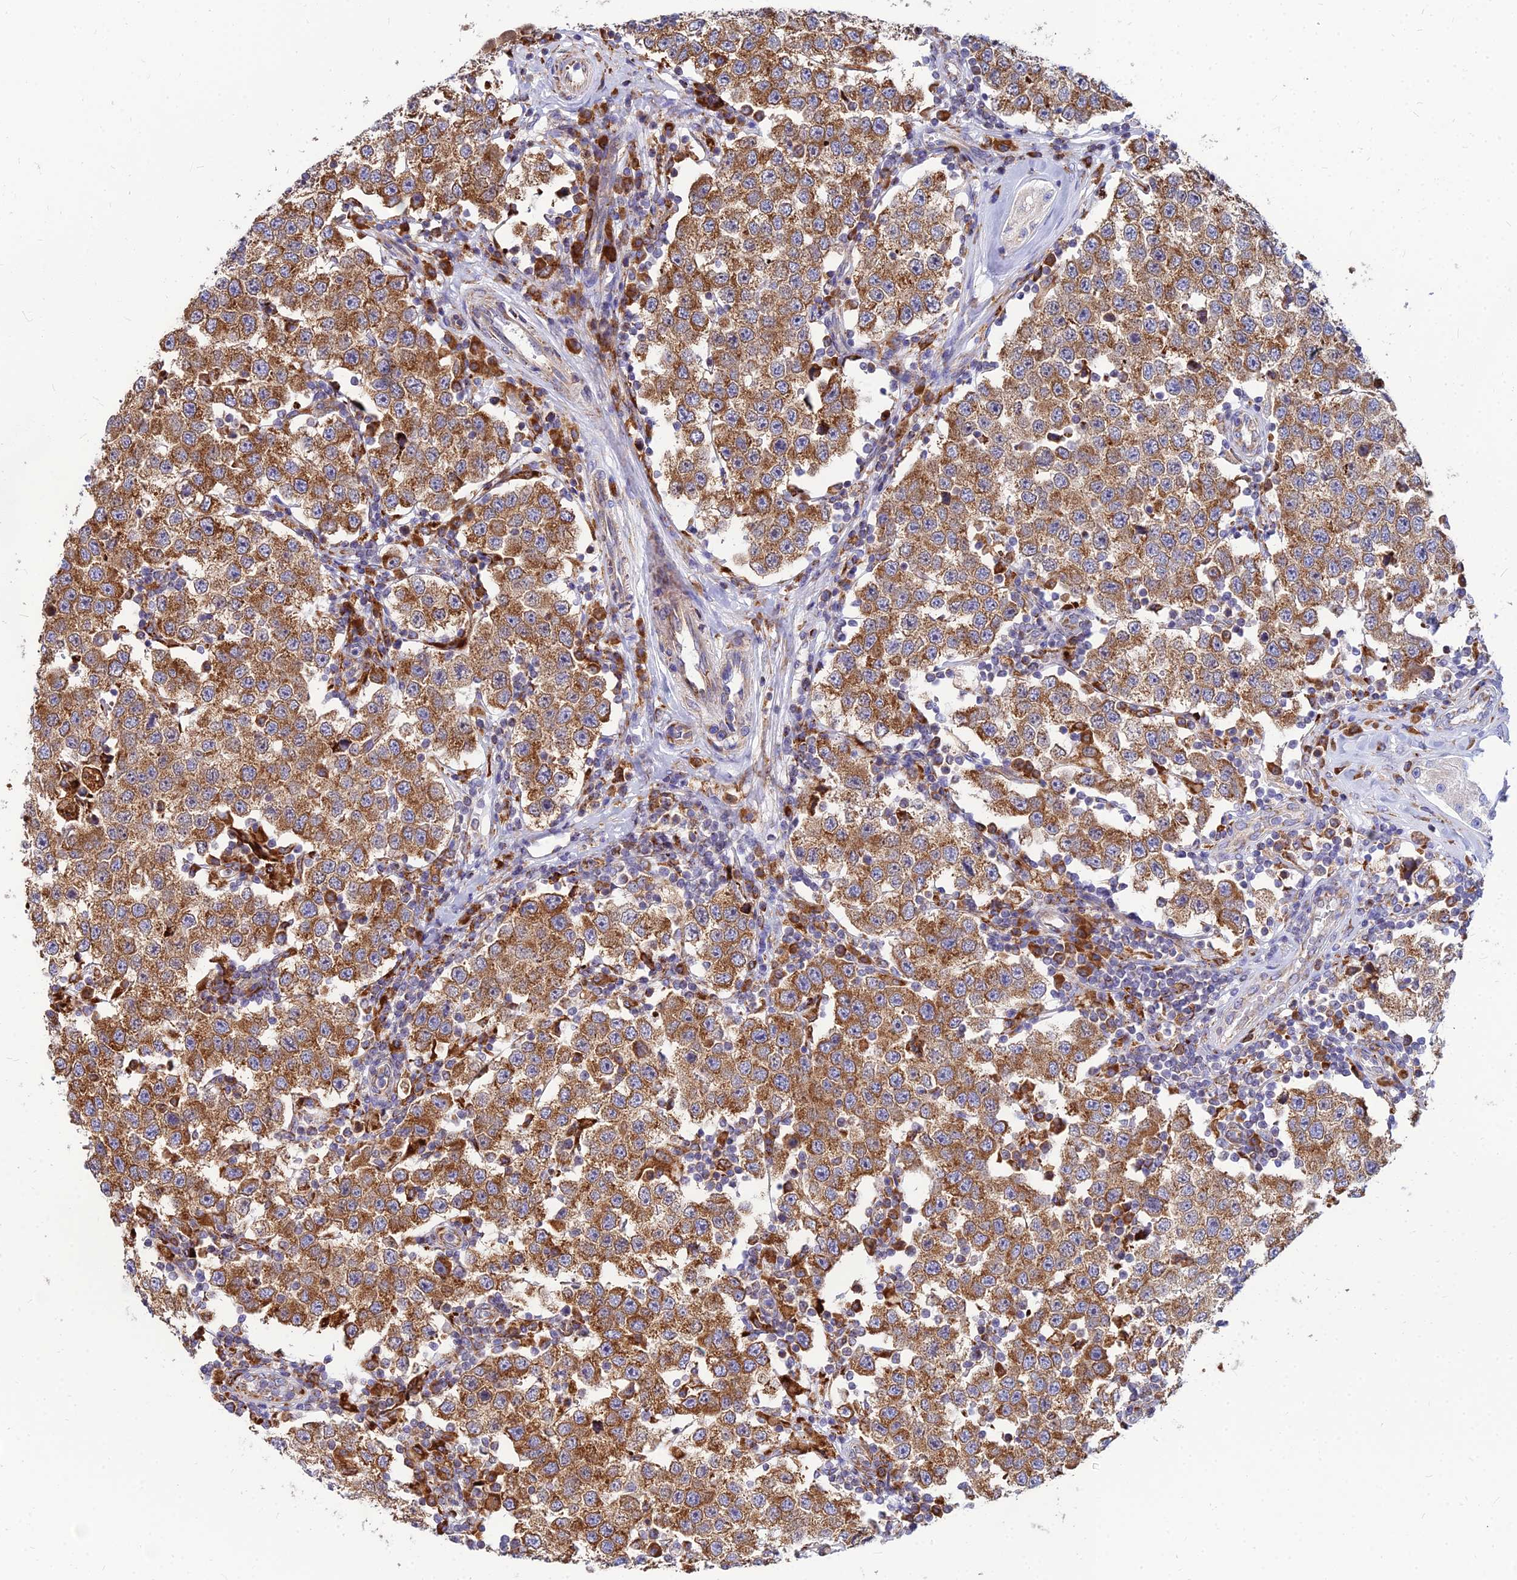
{"staining": {"intensity": "moderate", "quantity": ">75%", "location": "cytoplasmic/membranous"}, "tissue": "testis cancer", "cell_type": "Tumor cells", "image_type": "cancer", "snomed": [{"axis": "morphology", "description": "Seminoma, NOS"}, {"axis": "topography", "description": "Testis"}], "caption": "Immunohistochemistry of testis cancer (seminoma) reveals medium levels of moderate cytoplasmic/membranous staining in about >75% of tumor cells.", "gene": "CCT6B", "patient": {"sex": "male", "age": 34}}